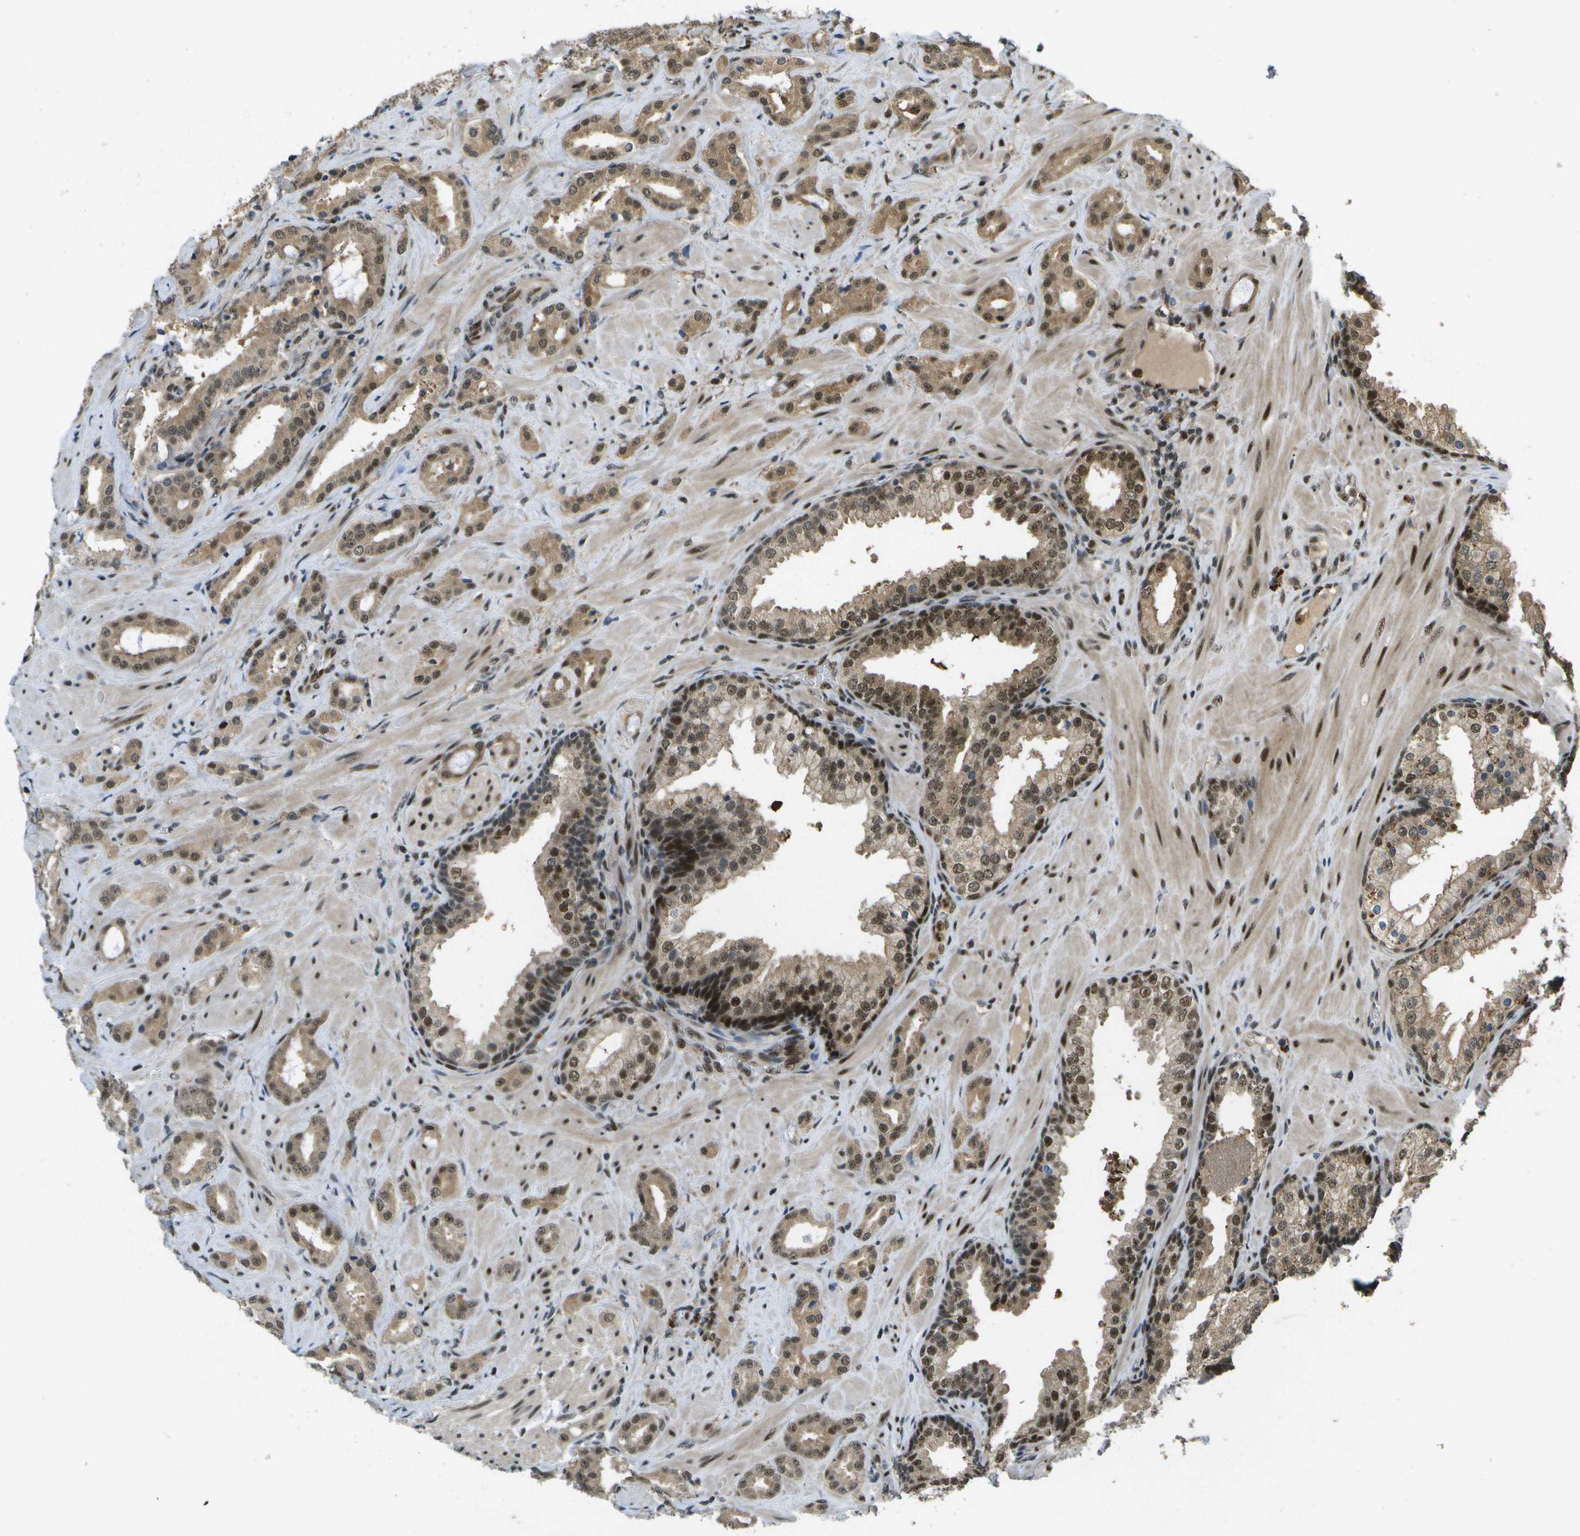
{"staining": {"intensity": "strong", "quantity": ">75%", "location": "cytoplasmic/membranous,nuclear"}, "tissue": "prostate cancer", "cell_type": "Tumor cells", "image_type": "cancer", "snomed": [{"axis": "morphology", "description": "Adenocarcinoma, High grade"}, {"axis": "topography", "description": "Prostate"}], "caption": "Immunohistochemical staining of human prostate cancer exhibits high levels of strong cytoplasmic/membranous and nuclear staining in approximately >75% of tumor cells.", "gene": "GANC", "patient": {"sex": "male", "age": 64}}